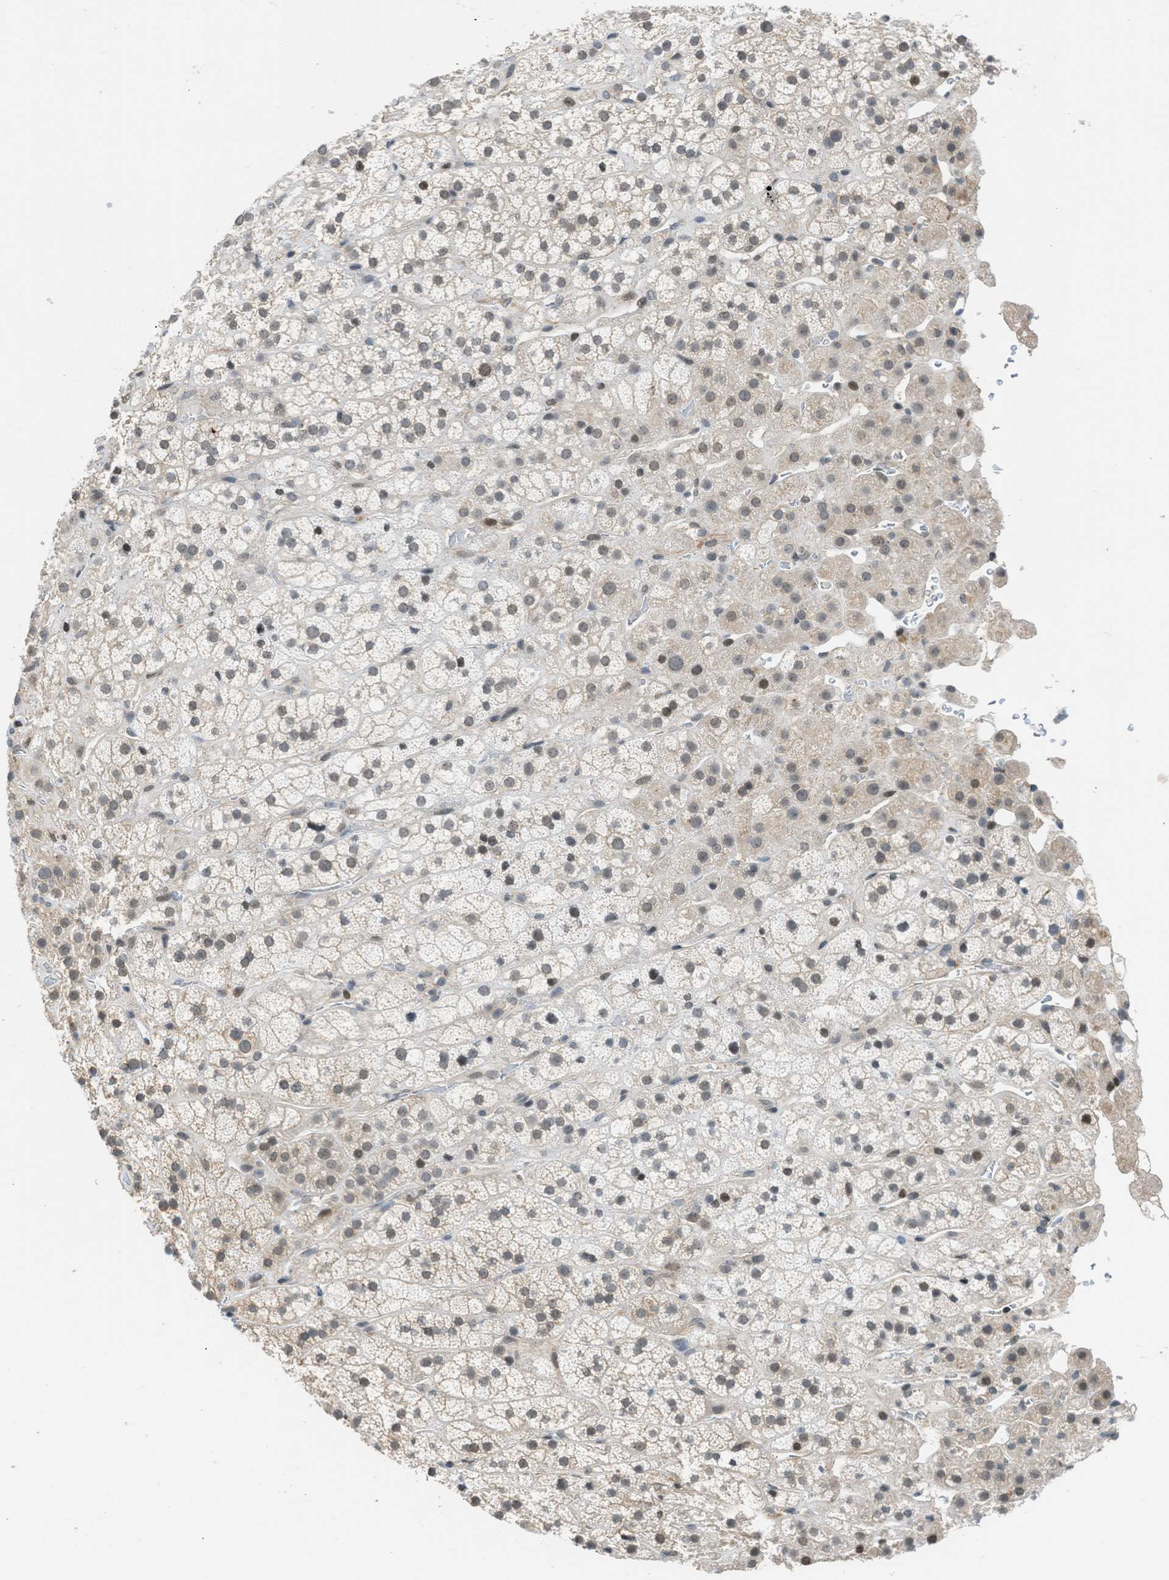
{"staining": {"intensity": "weak", "quantity": "25%-75%", "location": "cytoplasmic/membranous,nuclear"}, "tissue": "adrenal gland", "cell_type": "Glandular cells", "image_type": "normal", "snomed": [{"axis": "morphology", "description": "Normal tissue, NOS"}, {"axis": "topography", "description": "Adrenal gland"}], "caption": "The micrograph shows immunohistochemical staining of unremarkable adrenal gland. There is weak cytoplasmic/membranous,nuclear staining is seen in about 25%-75% of glandular cells.", "gene": "TTBK2", "patient": {"sex": "male", "age": 56}}